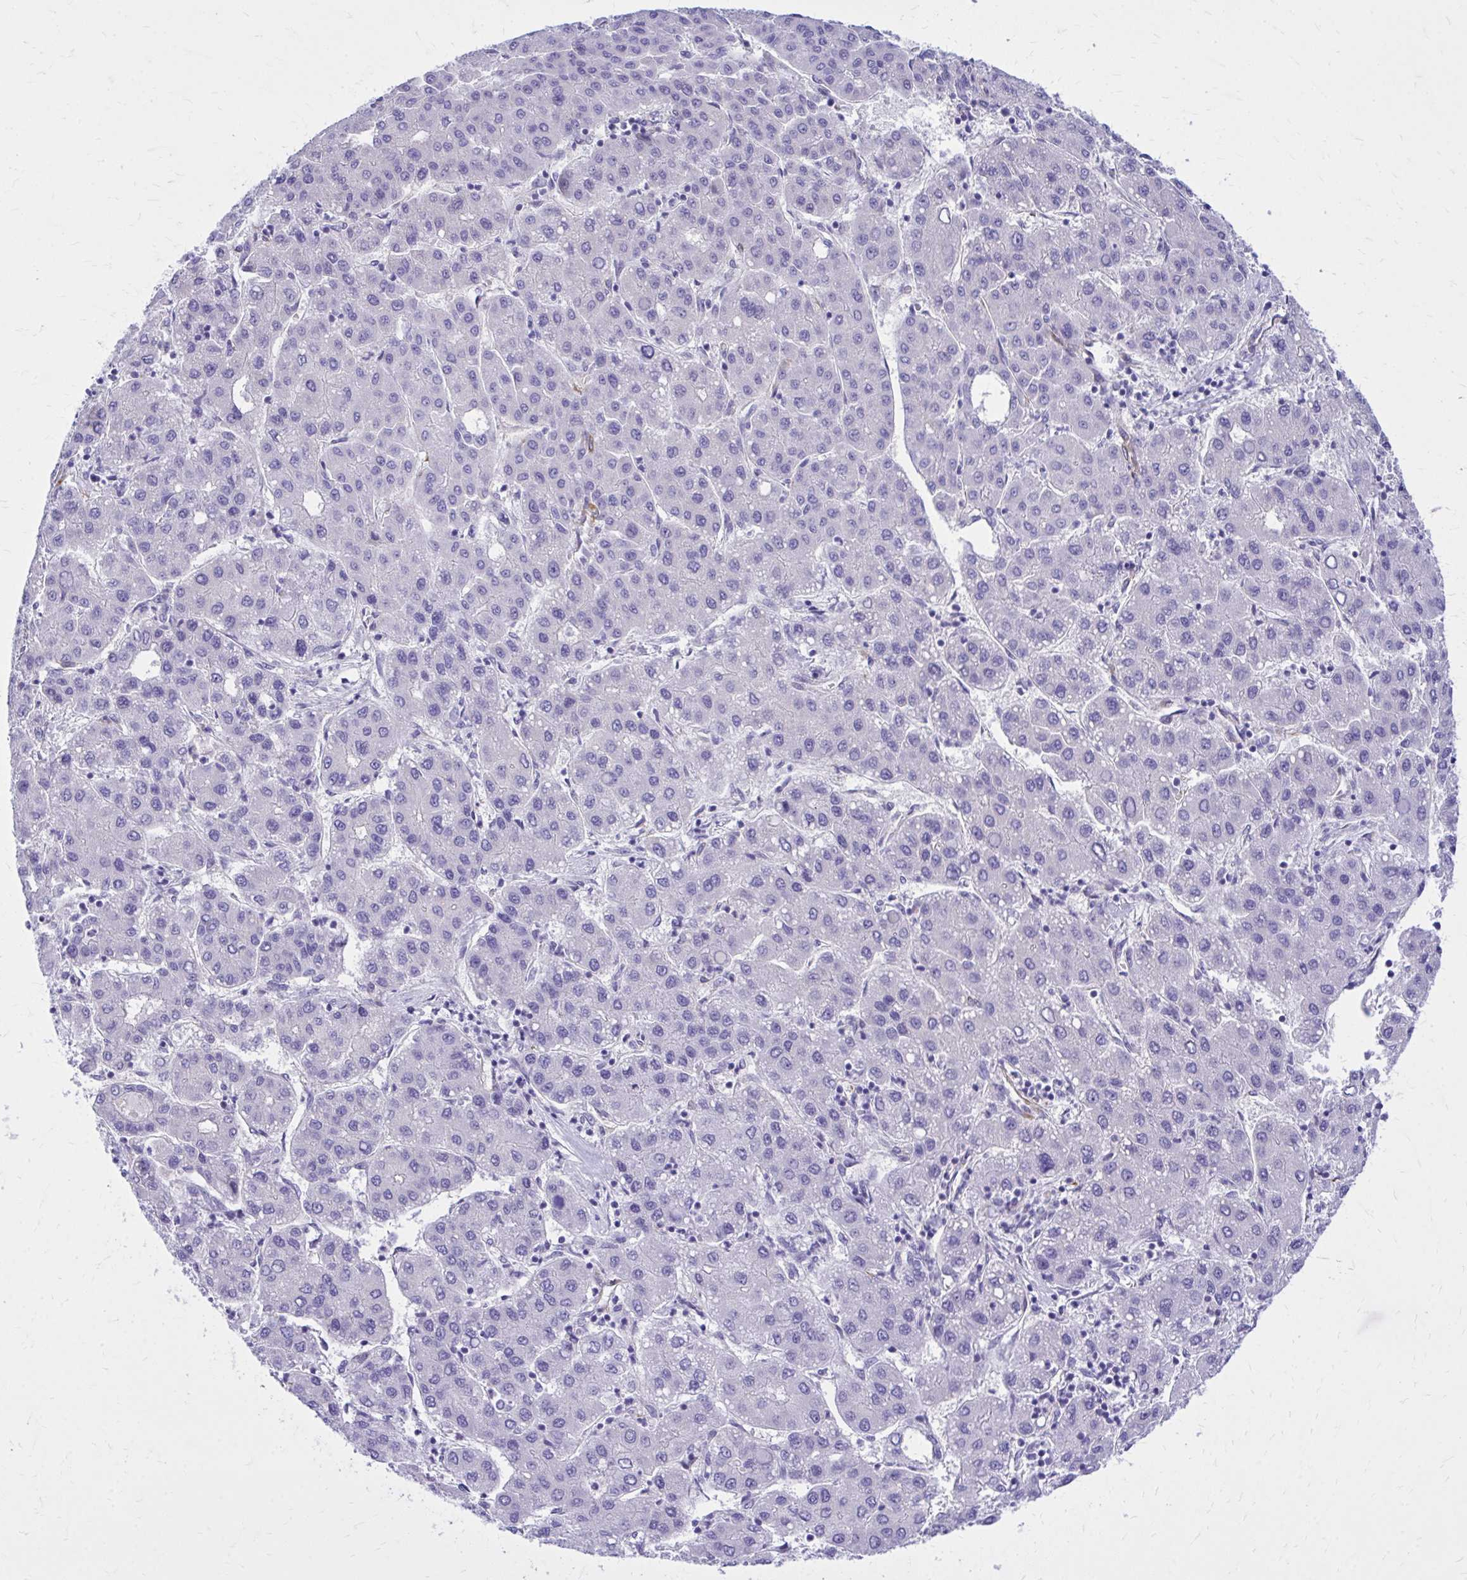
{"staining": {"intensity": "negative", "quantity": "none", "location": "none"}, "tissue": "liver cancer", "cell_type": "Tumor cells", "image_type": "cancer", "snomed": [{"axis": "morphology", "description": "Carcinoma, Hepatocellular, NOS"}, {"axis": "topography", "description": "Liver"}], "caption": "A photomicrograph of liver hepatocellular carcinoma stained for a protein shows no brown staining in tumor cells.", "gene": "EPB41L1", "patient": {"sex": "male", "age": 65}}